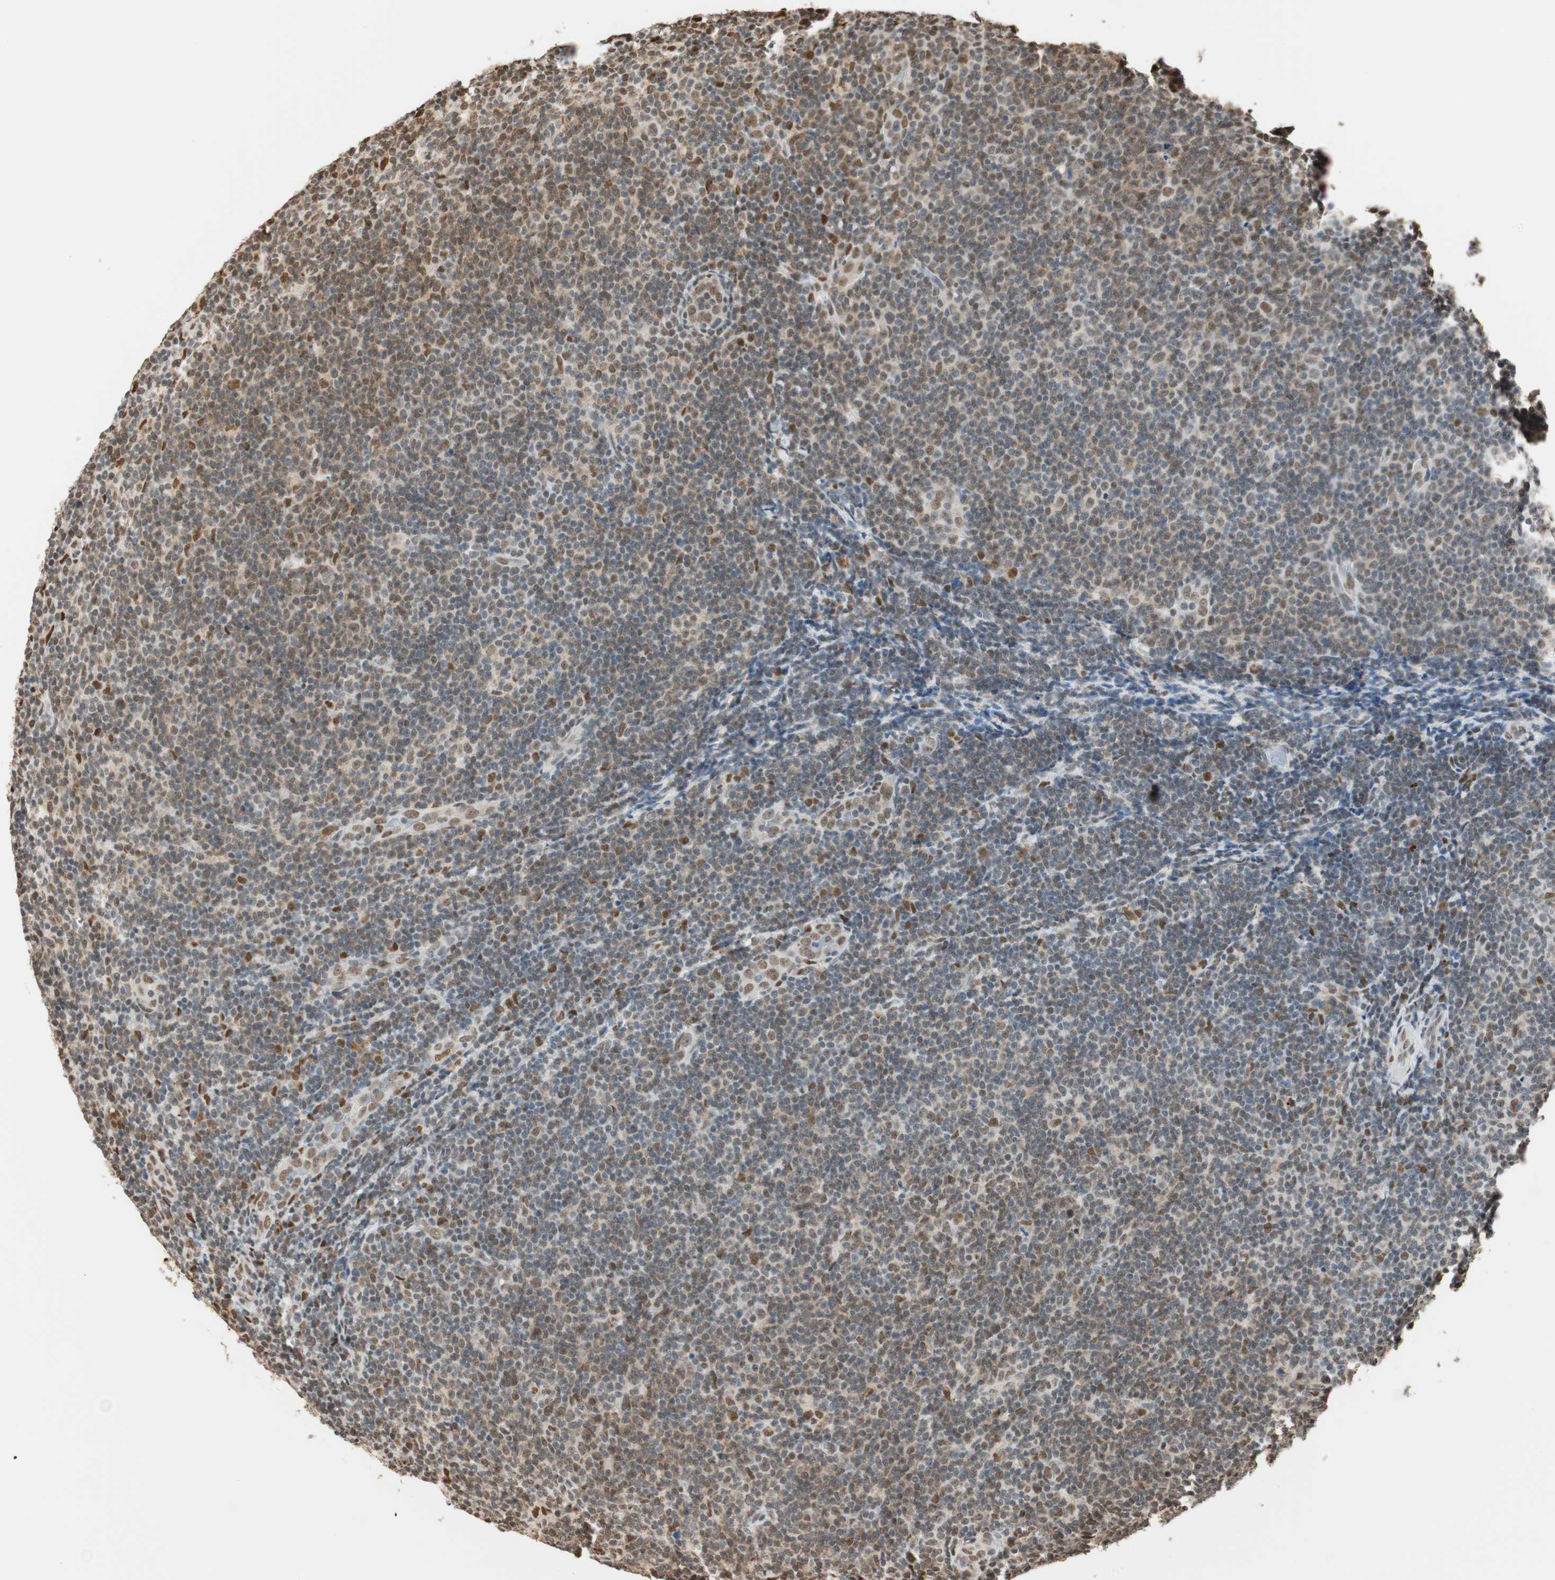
{"staining": {"intensity": "weak", "quantity": "25%-75%", "location": "nuclear"}, "tissue": "lymphoma", "cell_type": "Tumor cells", "image_type": "cancer", "snomed": [{"axis": "morphology", "description": "Malignant lymphoma, non-Hodgkin's type, Low grade"}, {"axis": "topography", "description": "Soft tissue"}], "caption": "Protein staining of lymphoma tissue displays weak nuclear staining in approximately 25%-75% of tumor cells. (brown staining indicates protein expression, while blue staining denotes nuclei).", "gene": "FANCG", "patient": {"sex": "male", "age": 92}}